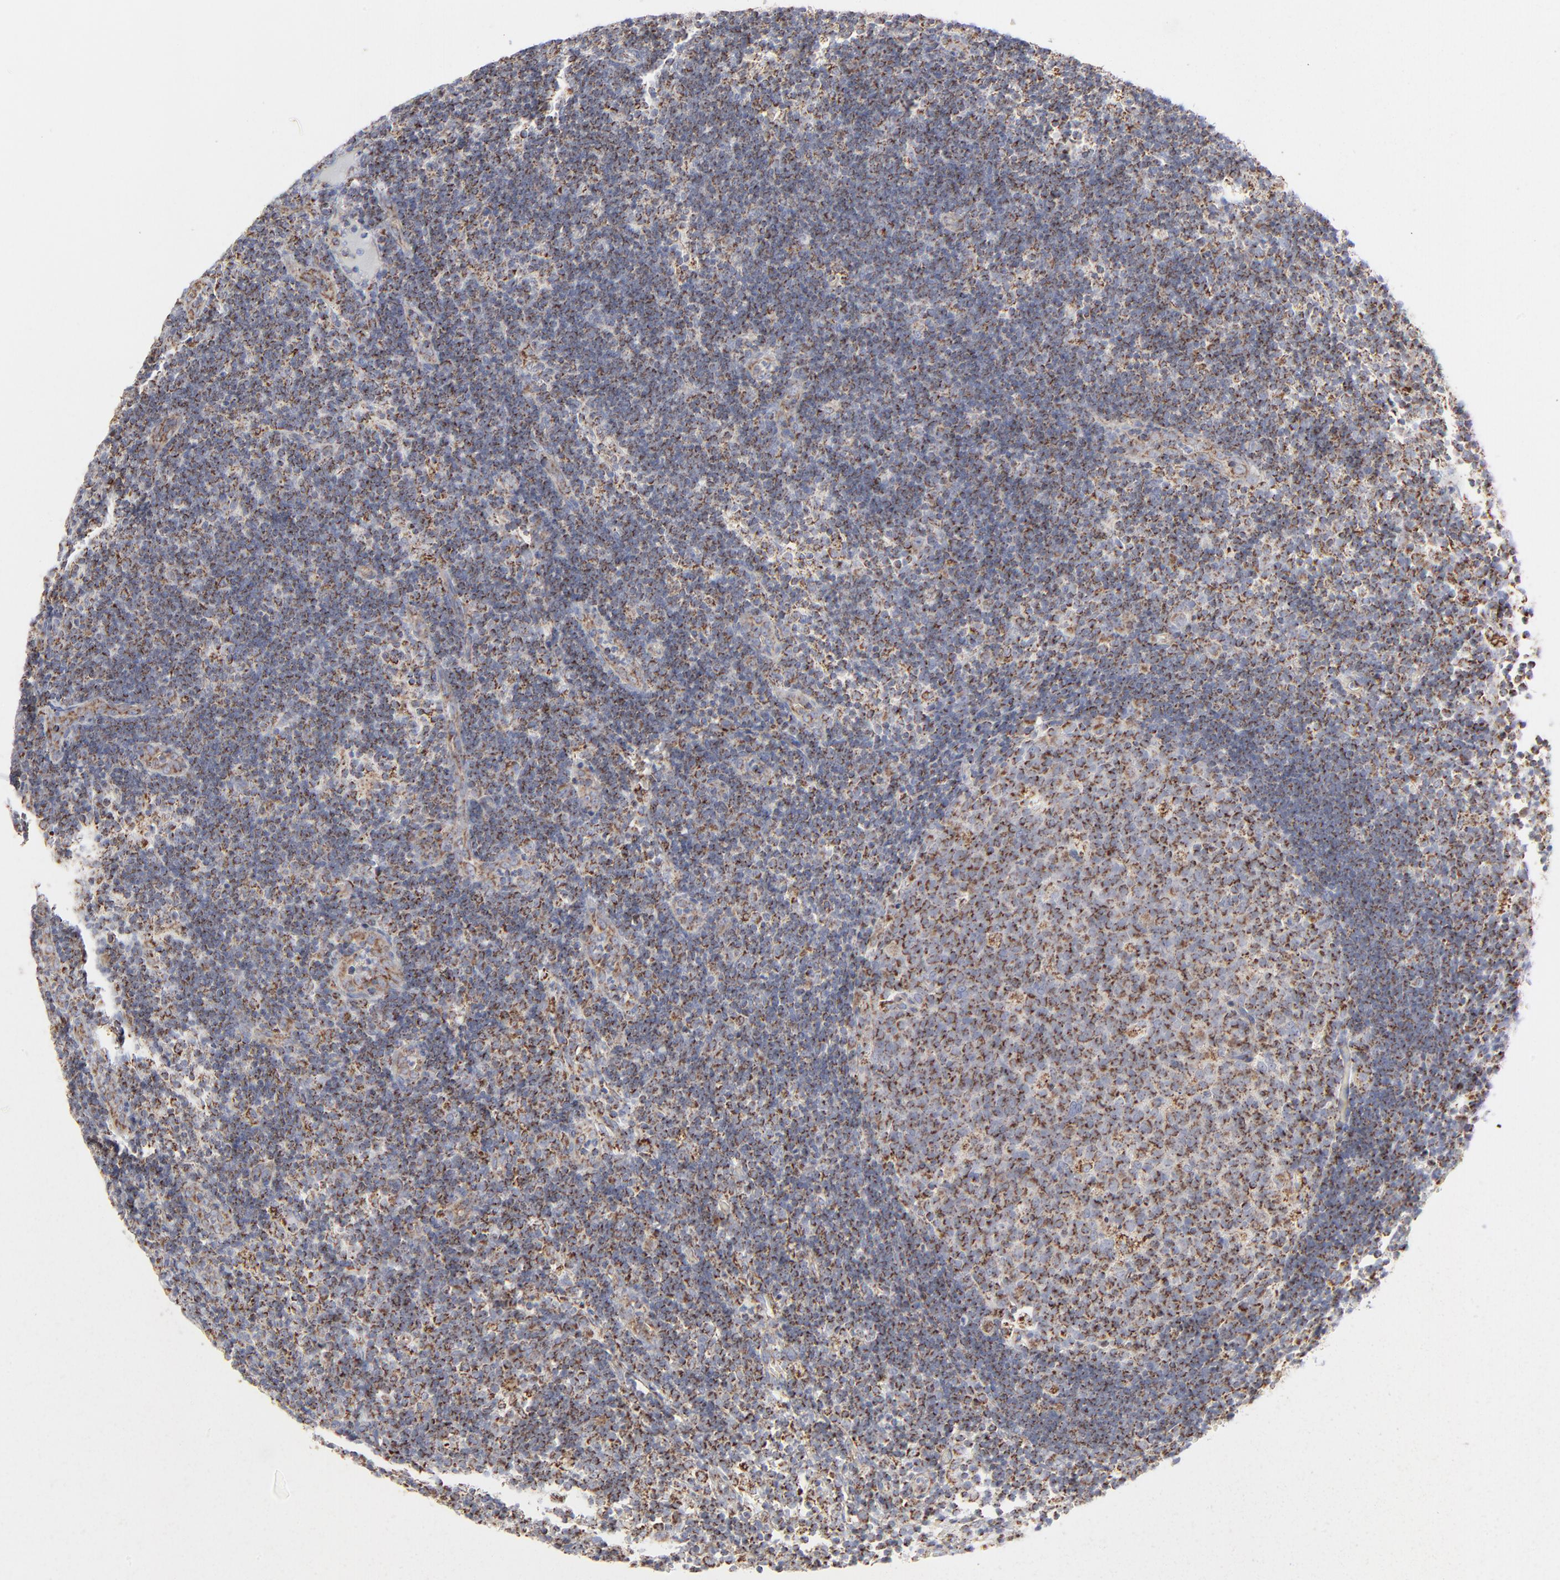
{"staining": {"intensity": "moderate", "quantity": ">75%", "location": "cytoplasmic/membranous"}, "tissue": "lymph node", "cell_type": "Germinal center cells", "image_type": "normal", "snomed": [{"axis": "morphology", "description": "Normal tissue, NOS"}, {"axis": "morphology", "description": "Inflammation, NOS"}, {"axis": "topography", "description": "Lymph node"}, {"axis": "topography", "description": "Salivary gland"}], "caption": "The photomicrograph exhibits immunohistochemical staining of benign lymph node. There is moderate cytoplasmic/membranous positivity is present in approximately >75% of germinal center cells. (brown staining indicates protein expression, while blue staining denotes nuclei).", "gene": "ASB3", "patient": {"sex": "male", "age": 3}}